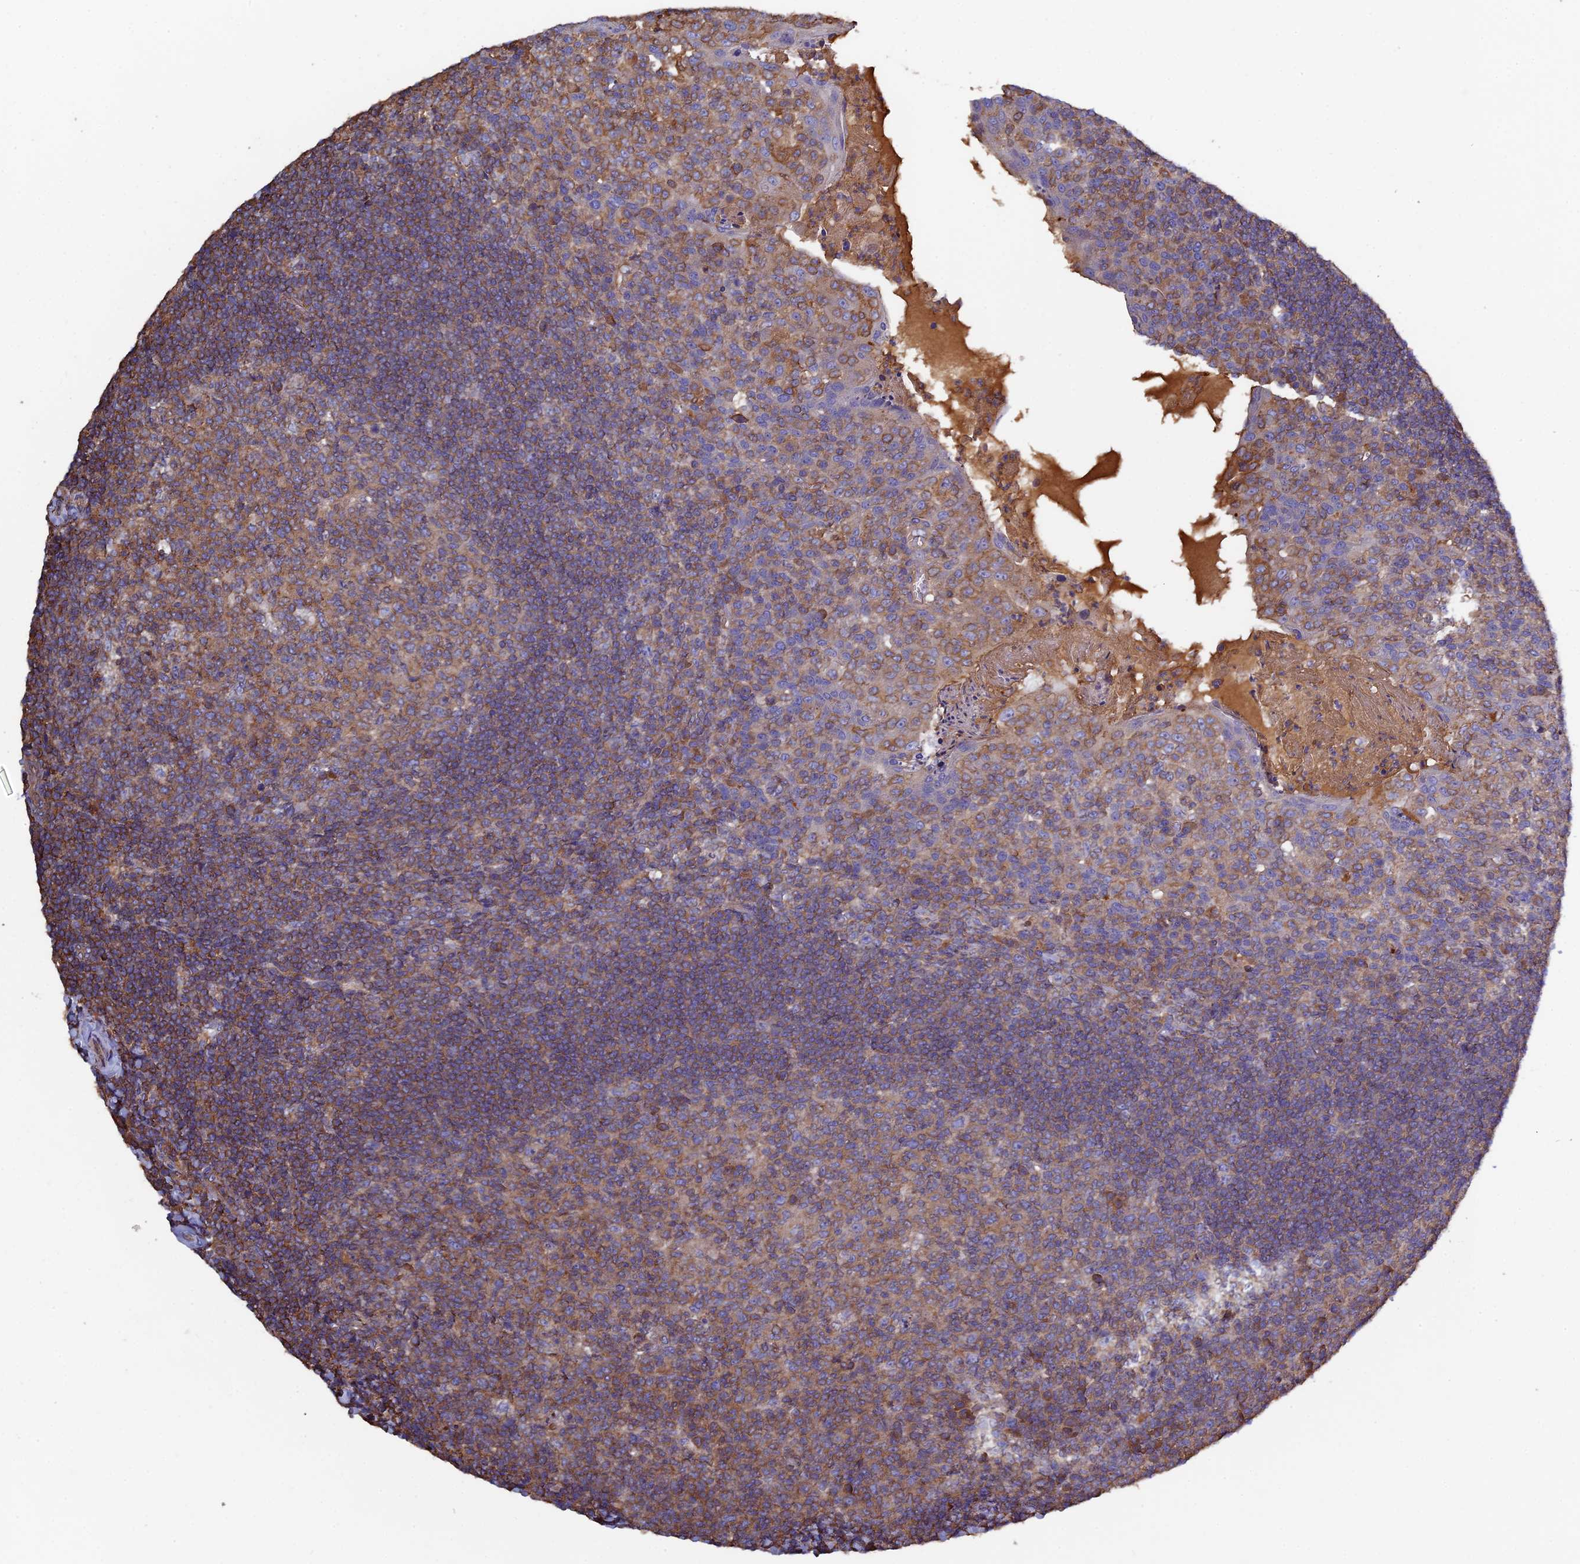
{"staining": {"intensity": "weak", "quantity": "25%-75%", "location": "cytoplasmic/membranous"}, "tissue": "tonsil", "cell_type": "Germinal center cells", "image_type": "normal", "snomed": [{"axis": "morphology", "description": "Normal tissue, NOS"}, {"axis": "topography", "description": "Tonsil"}], "caption": "Immunohistochemistry (IHC) image of normal tonsil: tonsil stained using immunohistochemistry (IHC) displays low levels of weak protein expression localized specifically in the cytoplasmic/membranous of germinal center cells, appearing as a cytoplasmic/membranous brown color.", "gene": "CCDC153", "patient": {"sex": "female", "age": 10}}